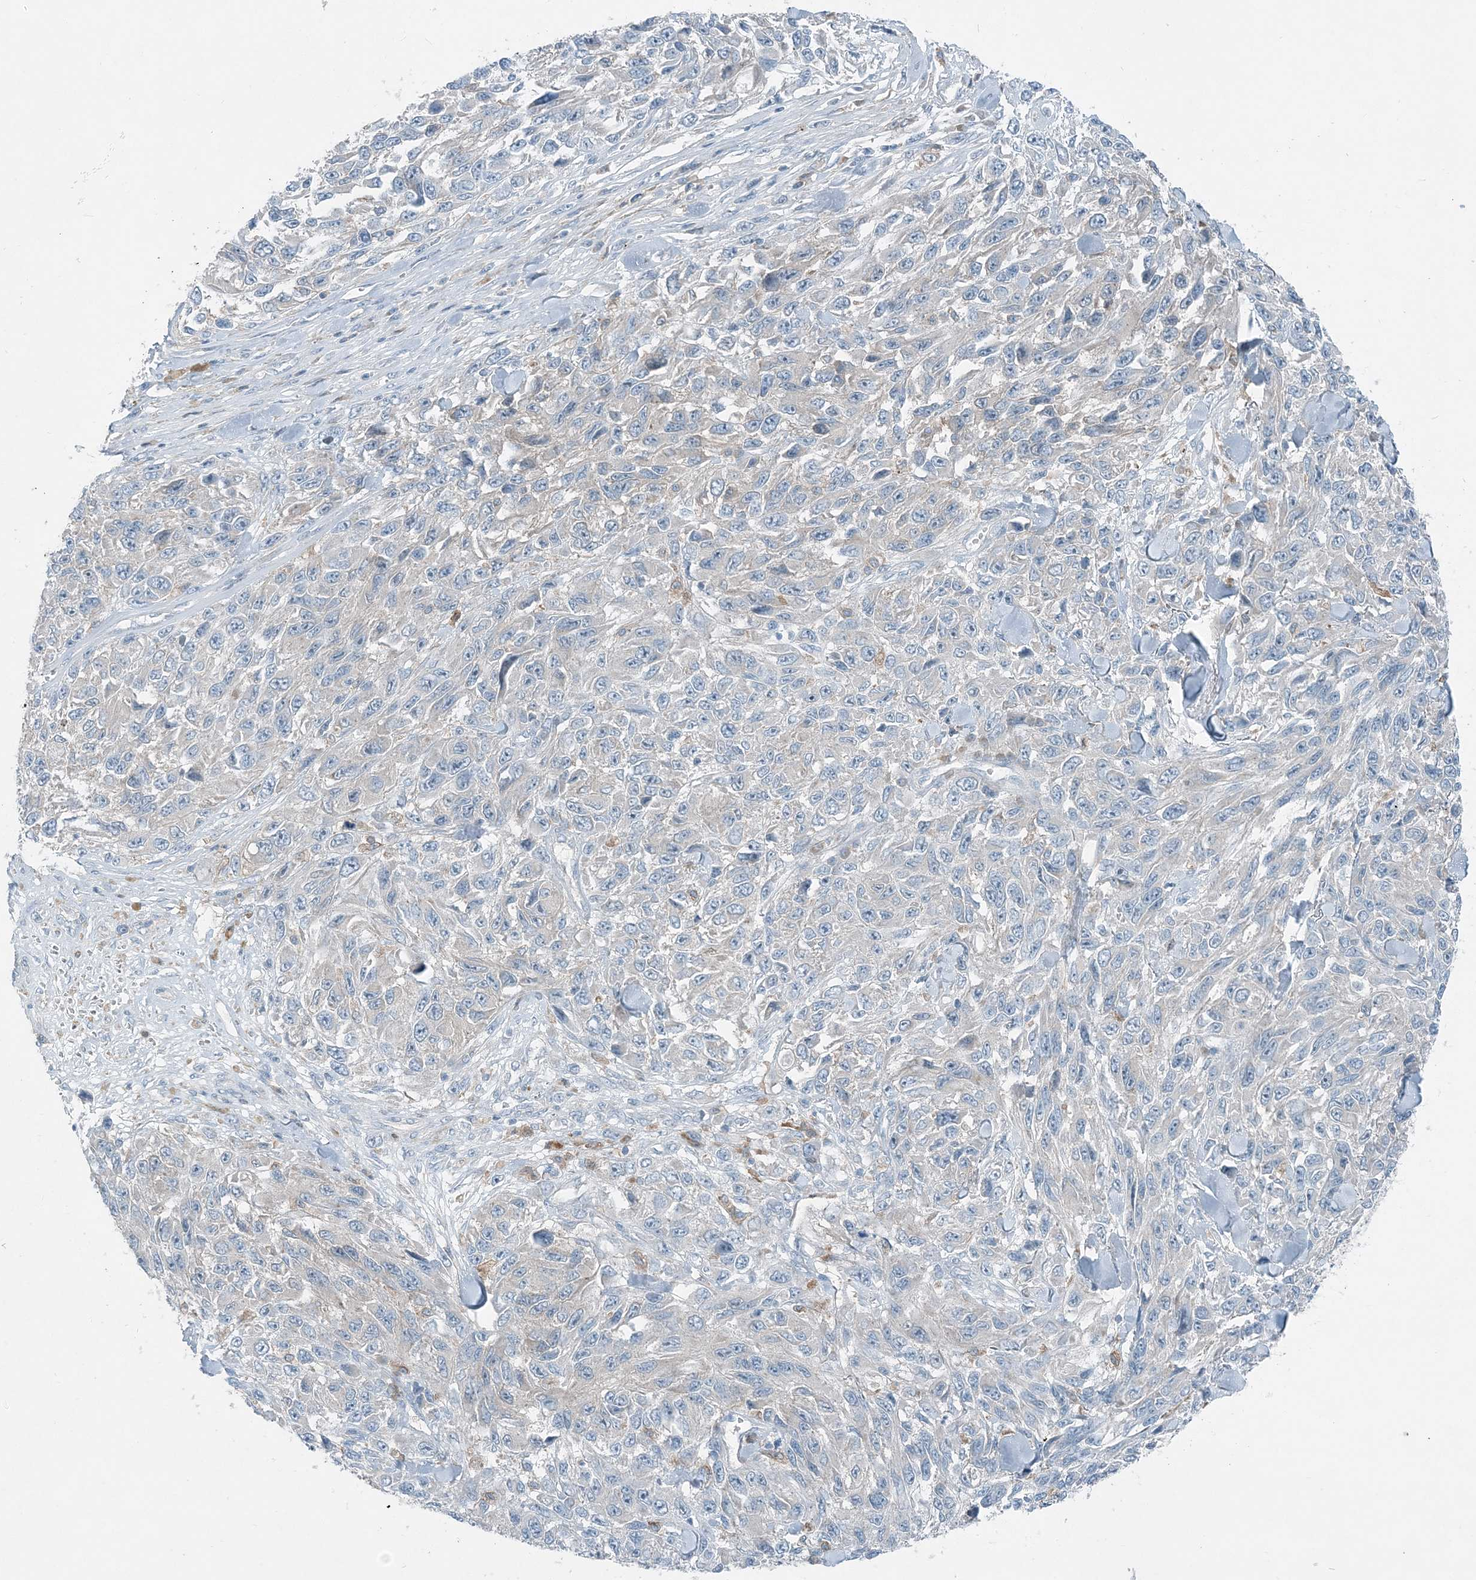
{"staining": {"intensity": "negative", "quantity": "none", "location": "none"}, "tissue": "melanoma", "cell_type": "Tumor cells", "image_type": "cancer", "snomed": [{"axis": "morphology", "description": "Malignant melanoma, NOS"}, {"axis": "topography", "description": "Skin"}], "caption": "This is an immunohistochemistry histopathology image of malignant melanoma. There is no positivity in tumor cells.", "gene": "ARMH1", "patient": {"sex": "female", "age": 96}}